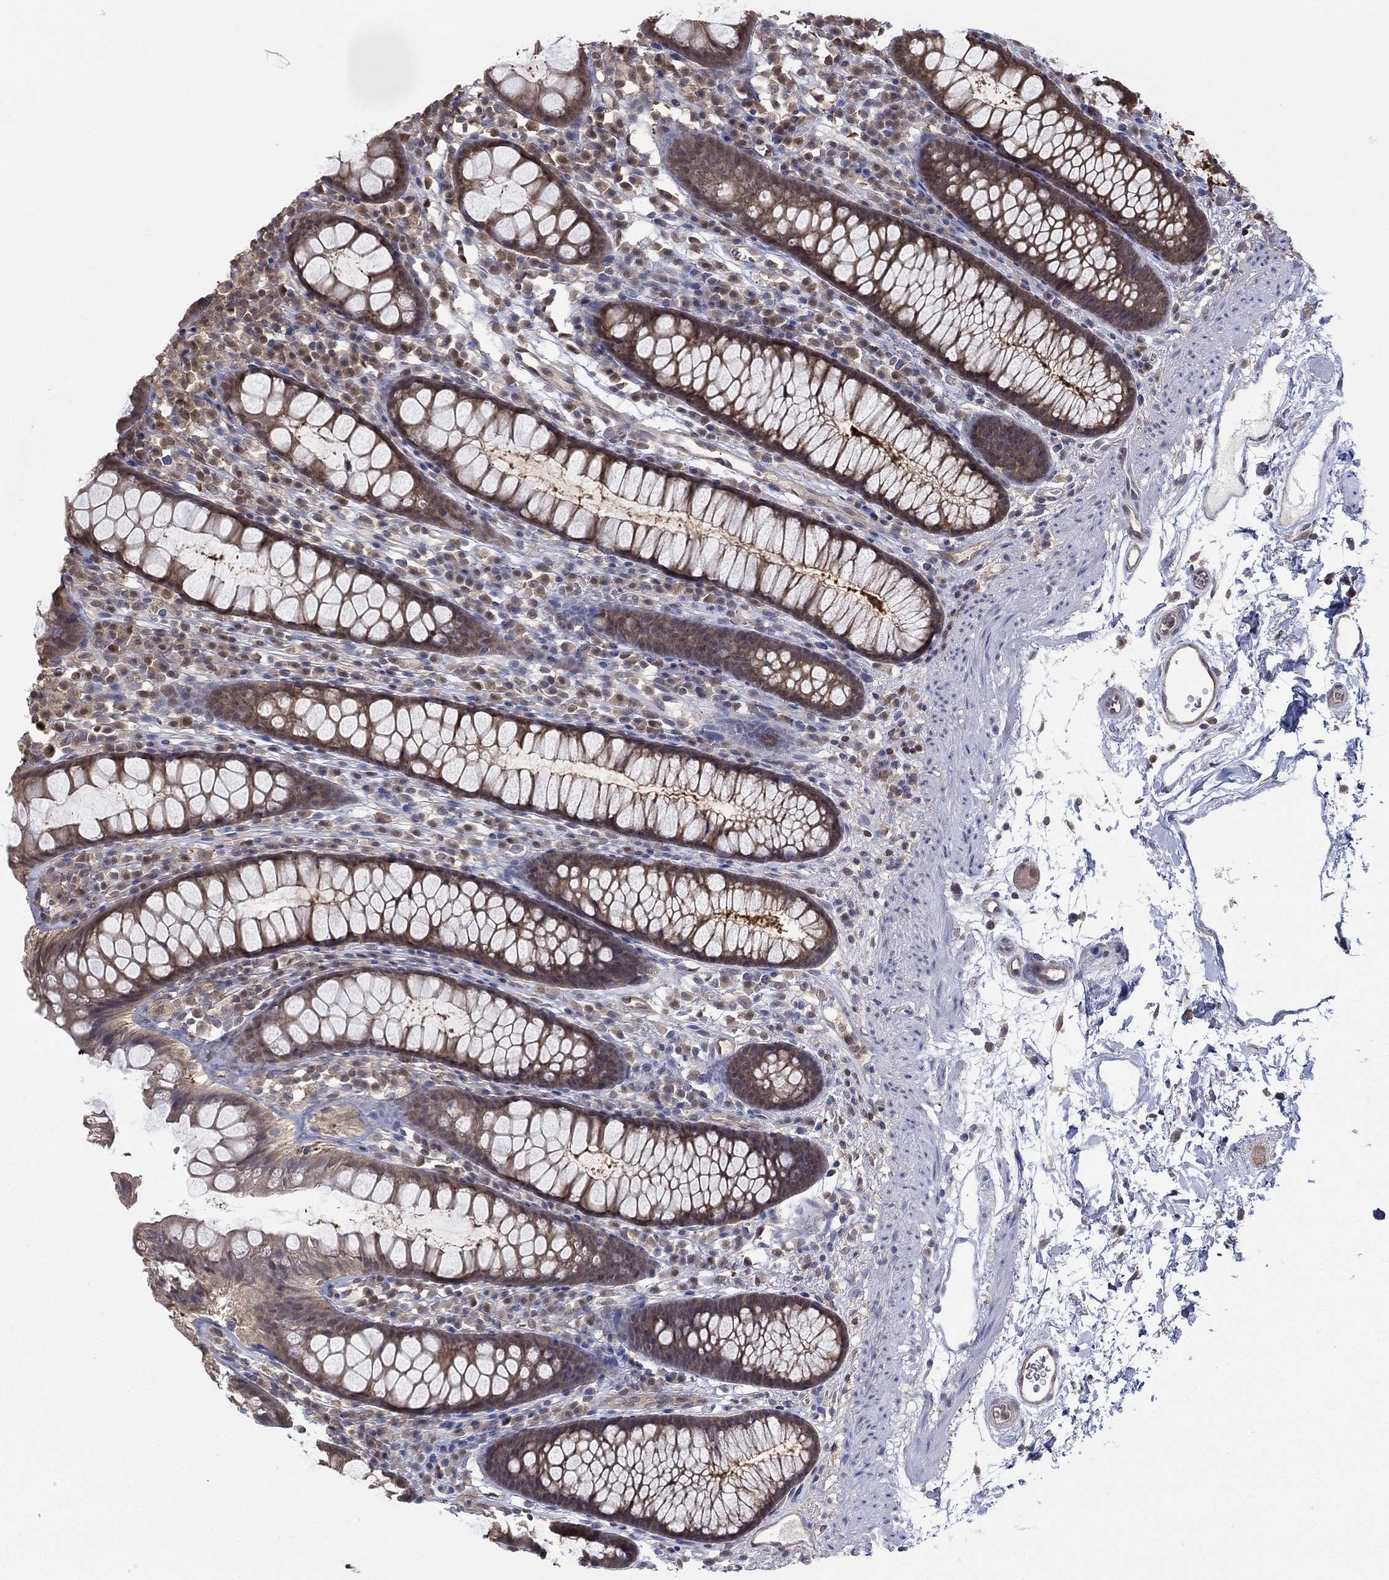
{"staining": {"intensity": "weak", "quantity": ">75%", "location": "cytoplasmic/membranous"}, "tissue": "colon", "cell_type": "Endothelial cells", "image_type": "normal", "snomed": [{"axis": "morphology", "description": "Normal tissue, NOS"}, {"axis": "topography", "description": "Colon"}], "caption": "The image exhibits immunohistochemical staining of benign colon. There is weak cytoplasmic/membranous staining is appreciated in approximately >75% of endothelial cells.", "gene": "RNF114", "patient": {"sex": "male", "age": 76}}